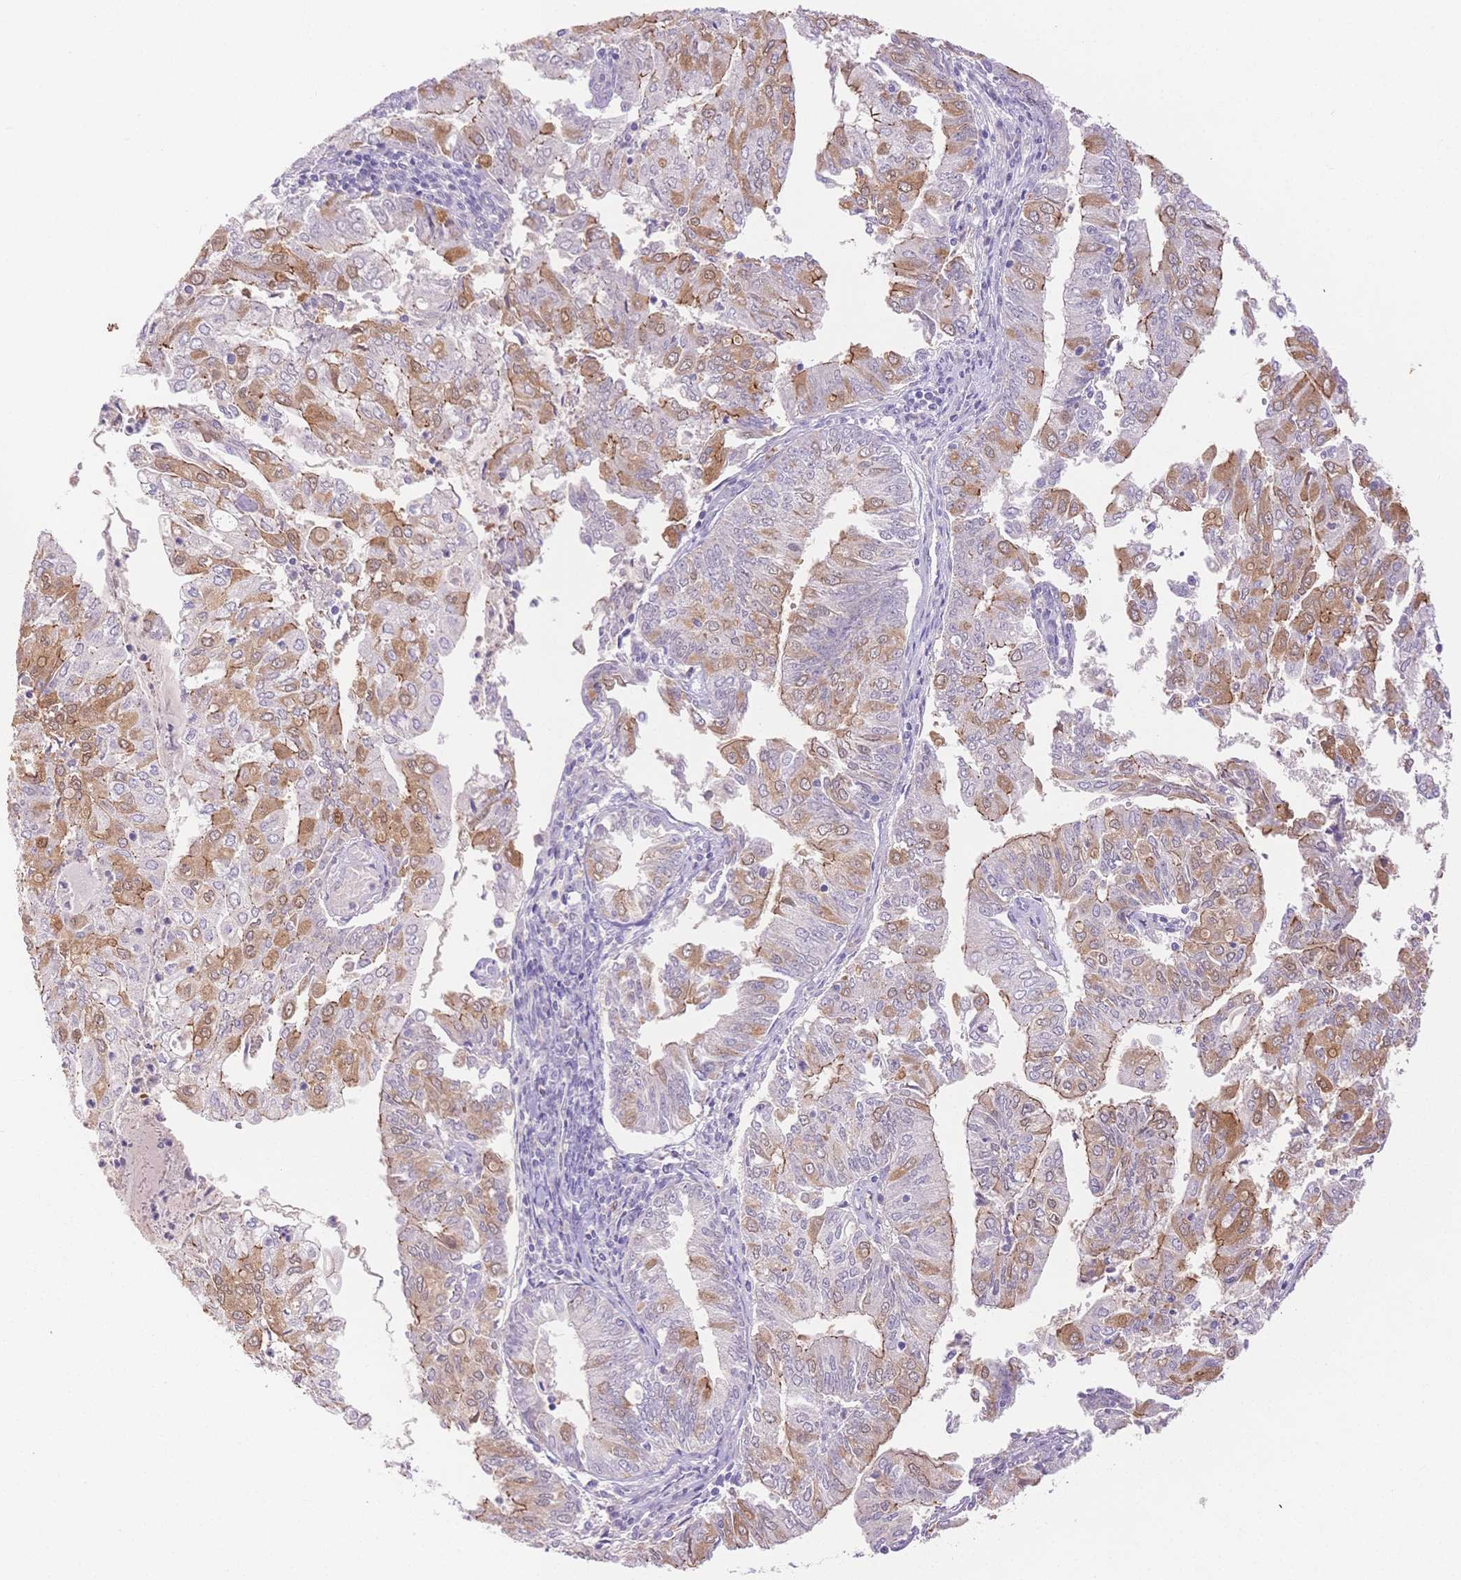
{"staining": {"intensity": "moderate", "quantity": "<25%", "location": "cytoplasmic/membranous"}, "tissue": "endometrial cancer", "cell_type": "Tumor cells", "image_type": "cancer", "snomed": [{"axis": "morphology", "description": "Adenocarcinoma, NOS"}, {"axis": "topography", "description": "Endometrium"}], "caption": "Immunohistochemistry (IHC) (DAB (3,3'-diaminobenzidine)) staining of adenocarcinoma (endometrial) demonstrates moderate cytoplasmic/membranous protein expression in approximately <25% of tumor cells. The protein is shown in brown color, while the nuclei are stained blue.", "gene": "WDR54", "patient": {"sex": "female", "age": 61}}